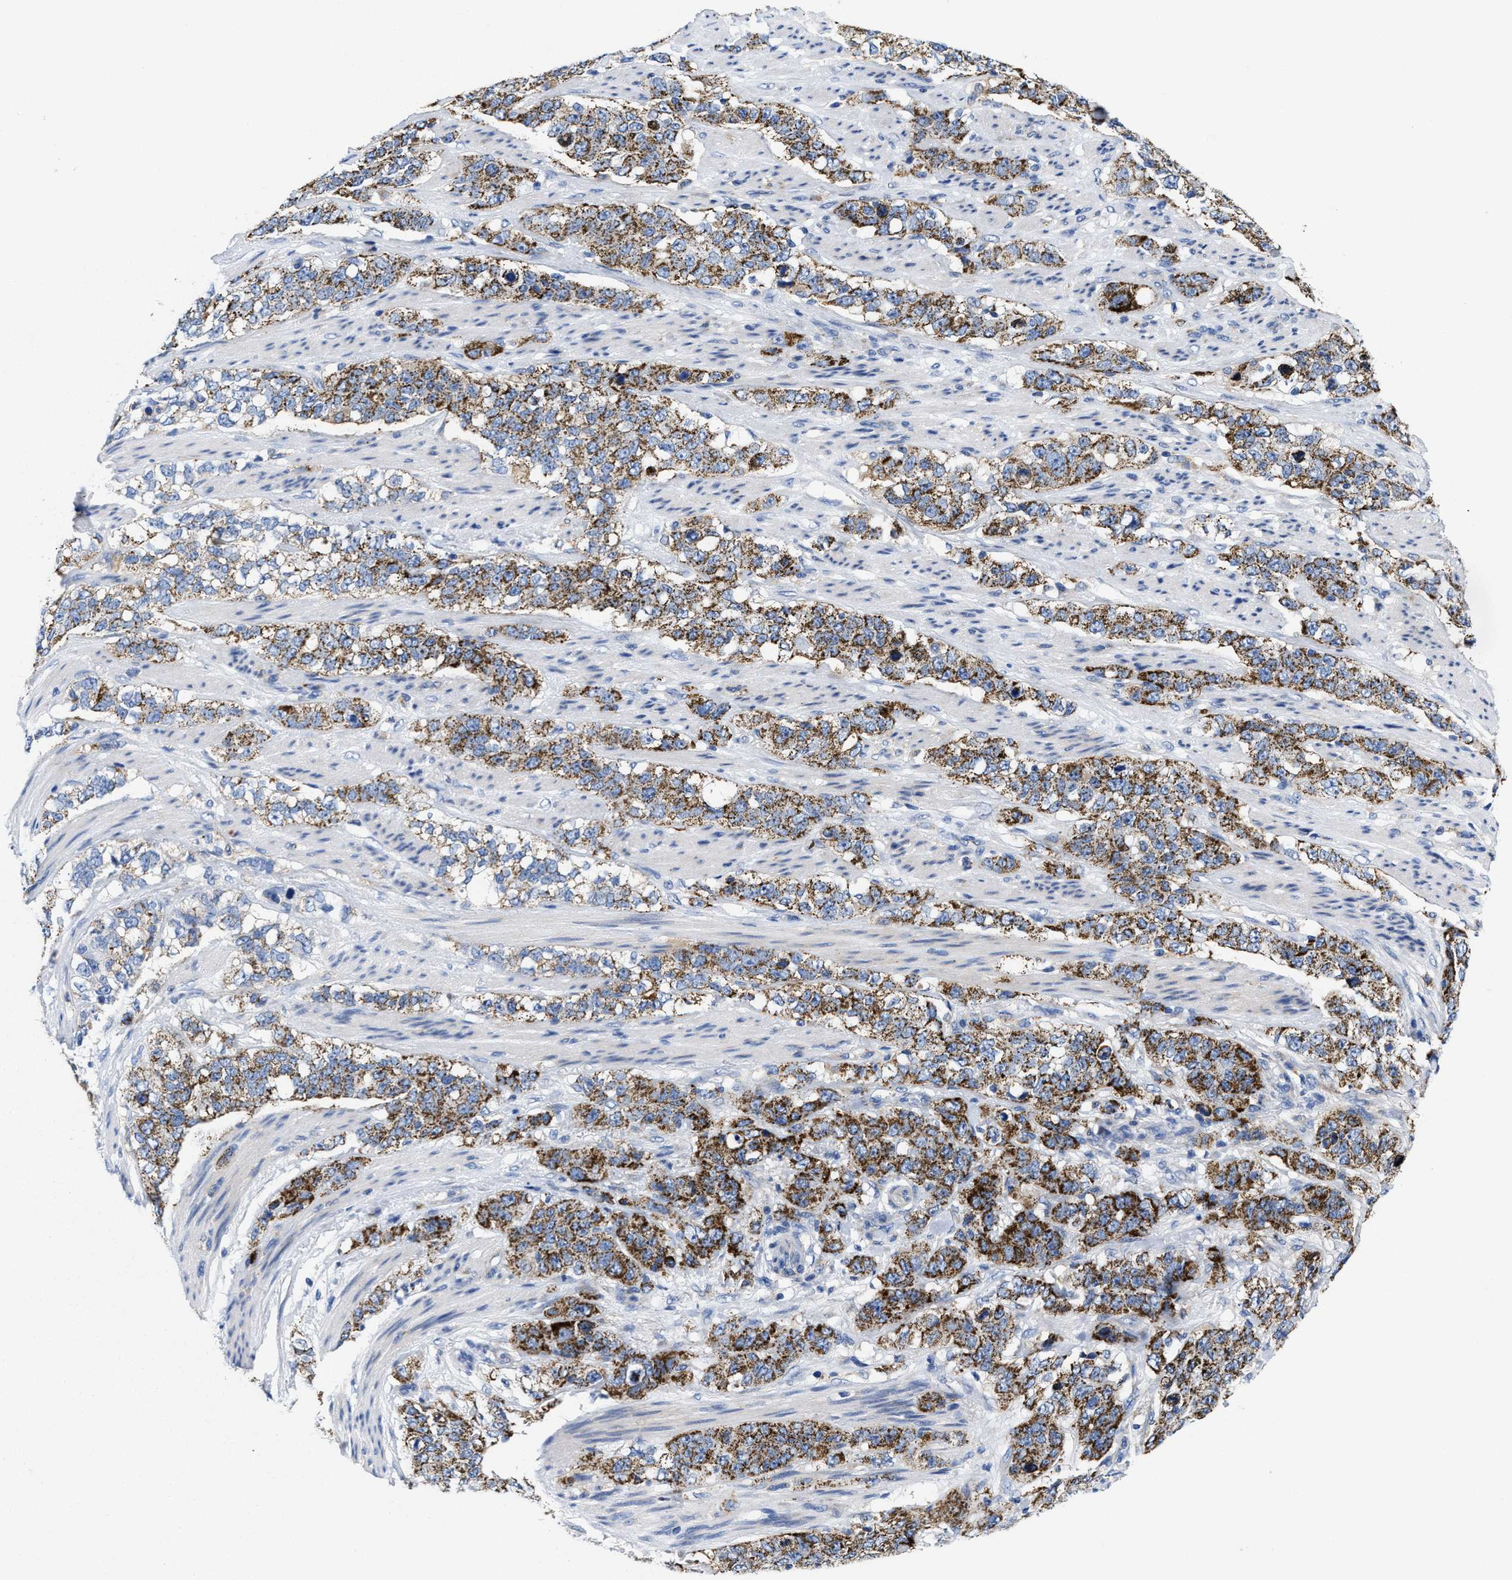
{"staining": {"intensity": "moderate", "quantity": ">75%", "location": "cytoplasmic/membranous"}, "tissue": "stomach cancer", "cell_type": "Tumor cells", "image_type": "cancer", "snomed": [{"axis": "morphology", "description": "Adenocarcinoma, NOS"}, {"axis": "topography", "description": "Stomach"}], "caption": "Immunohistochemistry (IHC) histopathology image of human stomach cancer stained for a protein (brown), which demonstrates medium levels of moderate cytoplasmic/membranous expression in approximately >75% of tumor cells.", "gene": "TBRG4", "patient": {"sex": "male", "age": 48}}